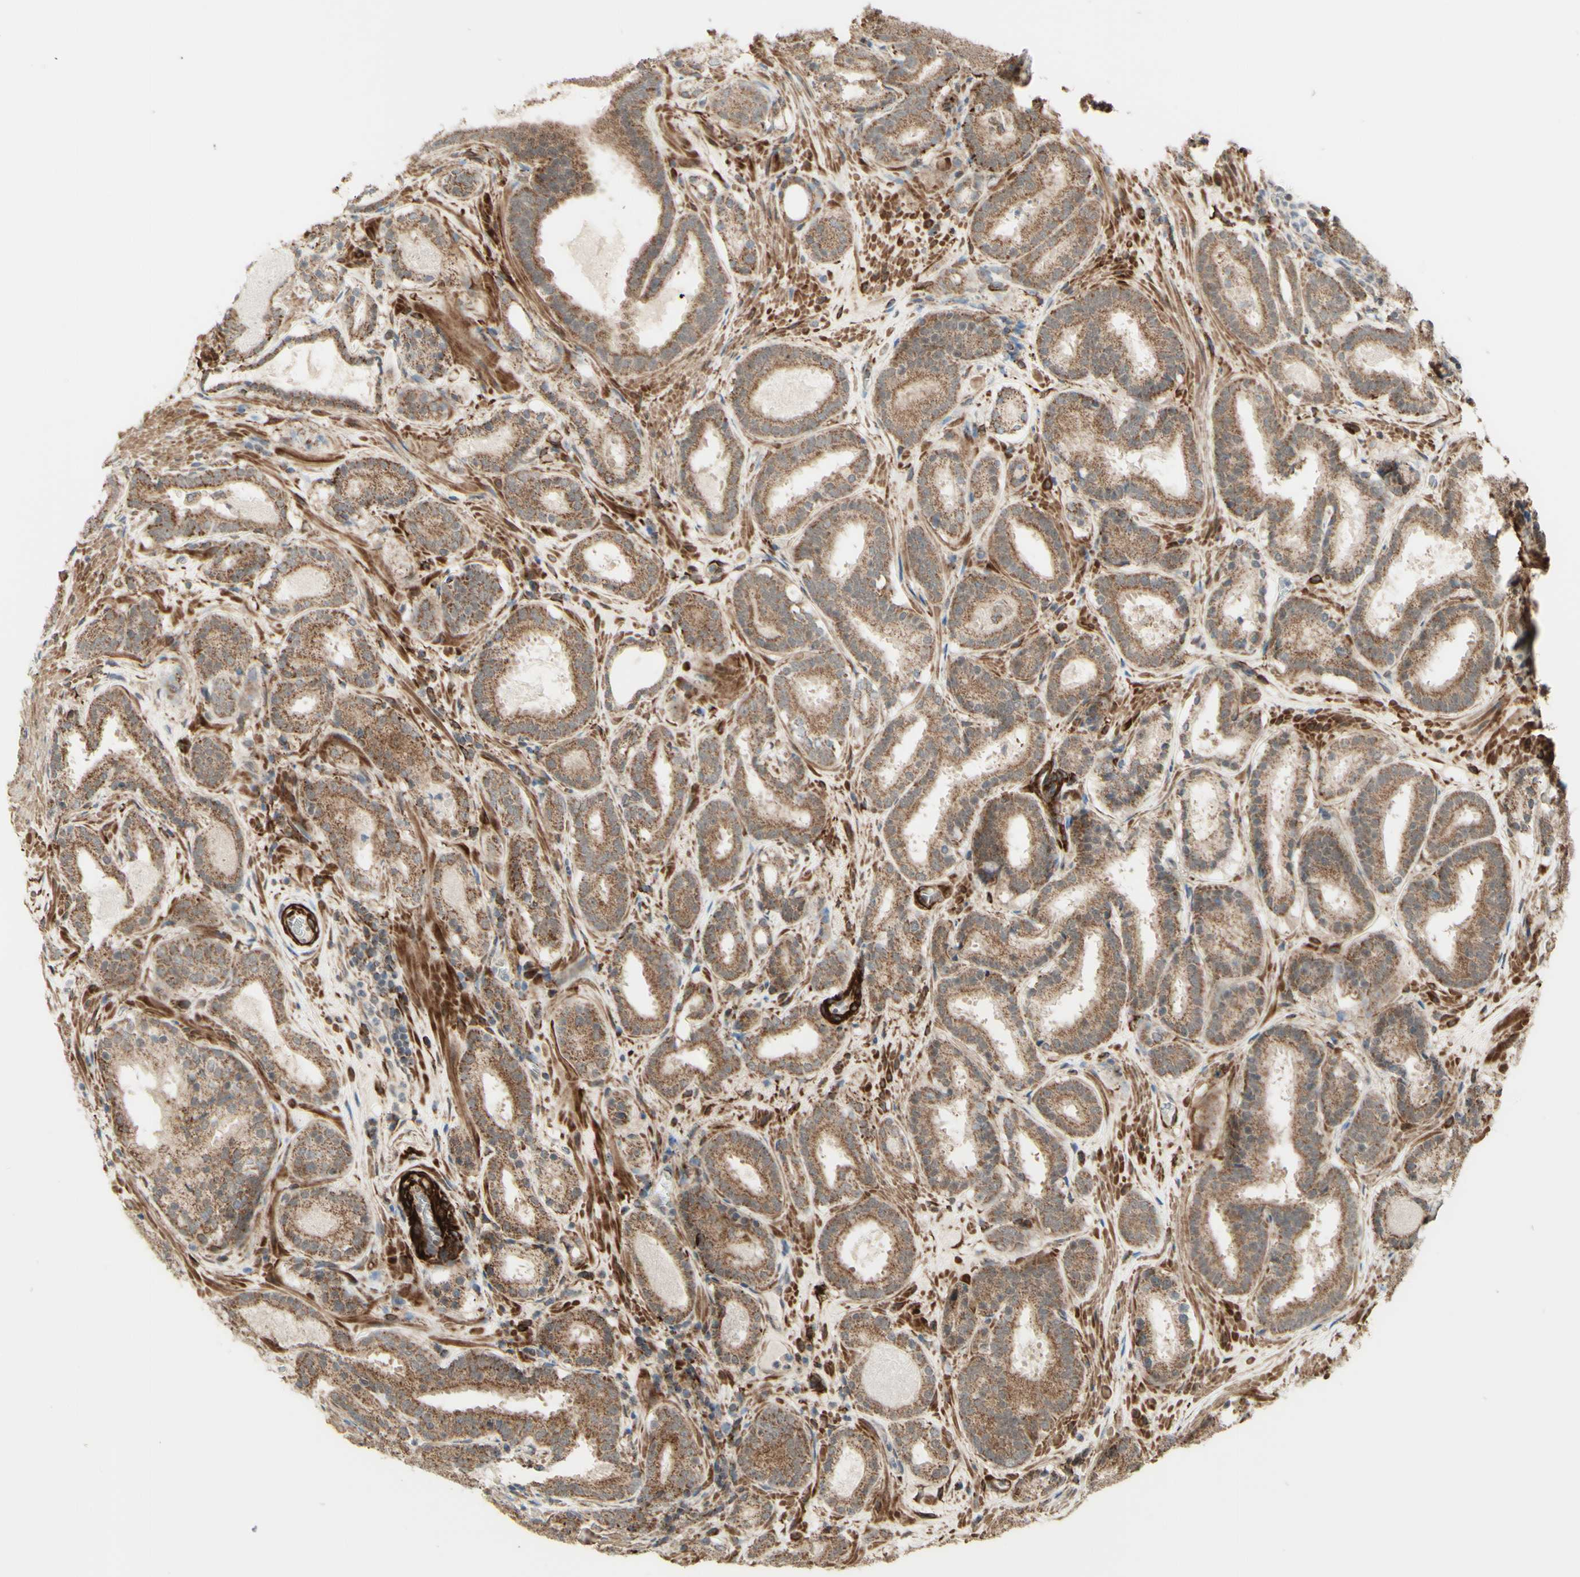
{"staining": {"intensity": "moderate", "quantity": ">75%", "location": "cytoplasmic/membranous"}, "tissue": "prostate cancer", "cell_type": "Tumor cells", "image_type": "cancer", "snomed": [{"axis": "morphology", "description": "Adenocarcinoma, Low grade"}, {"axis": "topography", "description": "Prostate"}], "caption": "DAB immunohistochemical staining of human prostate adenocarcinoma (low-grade) displays moderate cytoplasmic/membranous protein positivity in about >75% of tumor cells.", "gene": "DHRS3", "patient": {"sex": "male", "age": 69}}